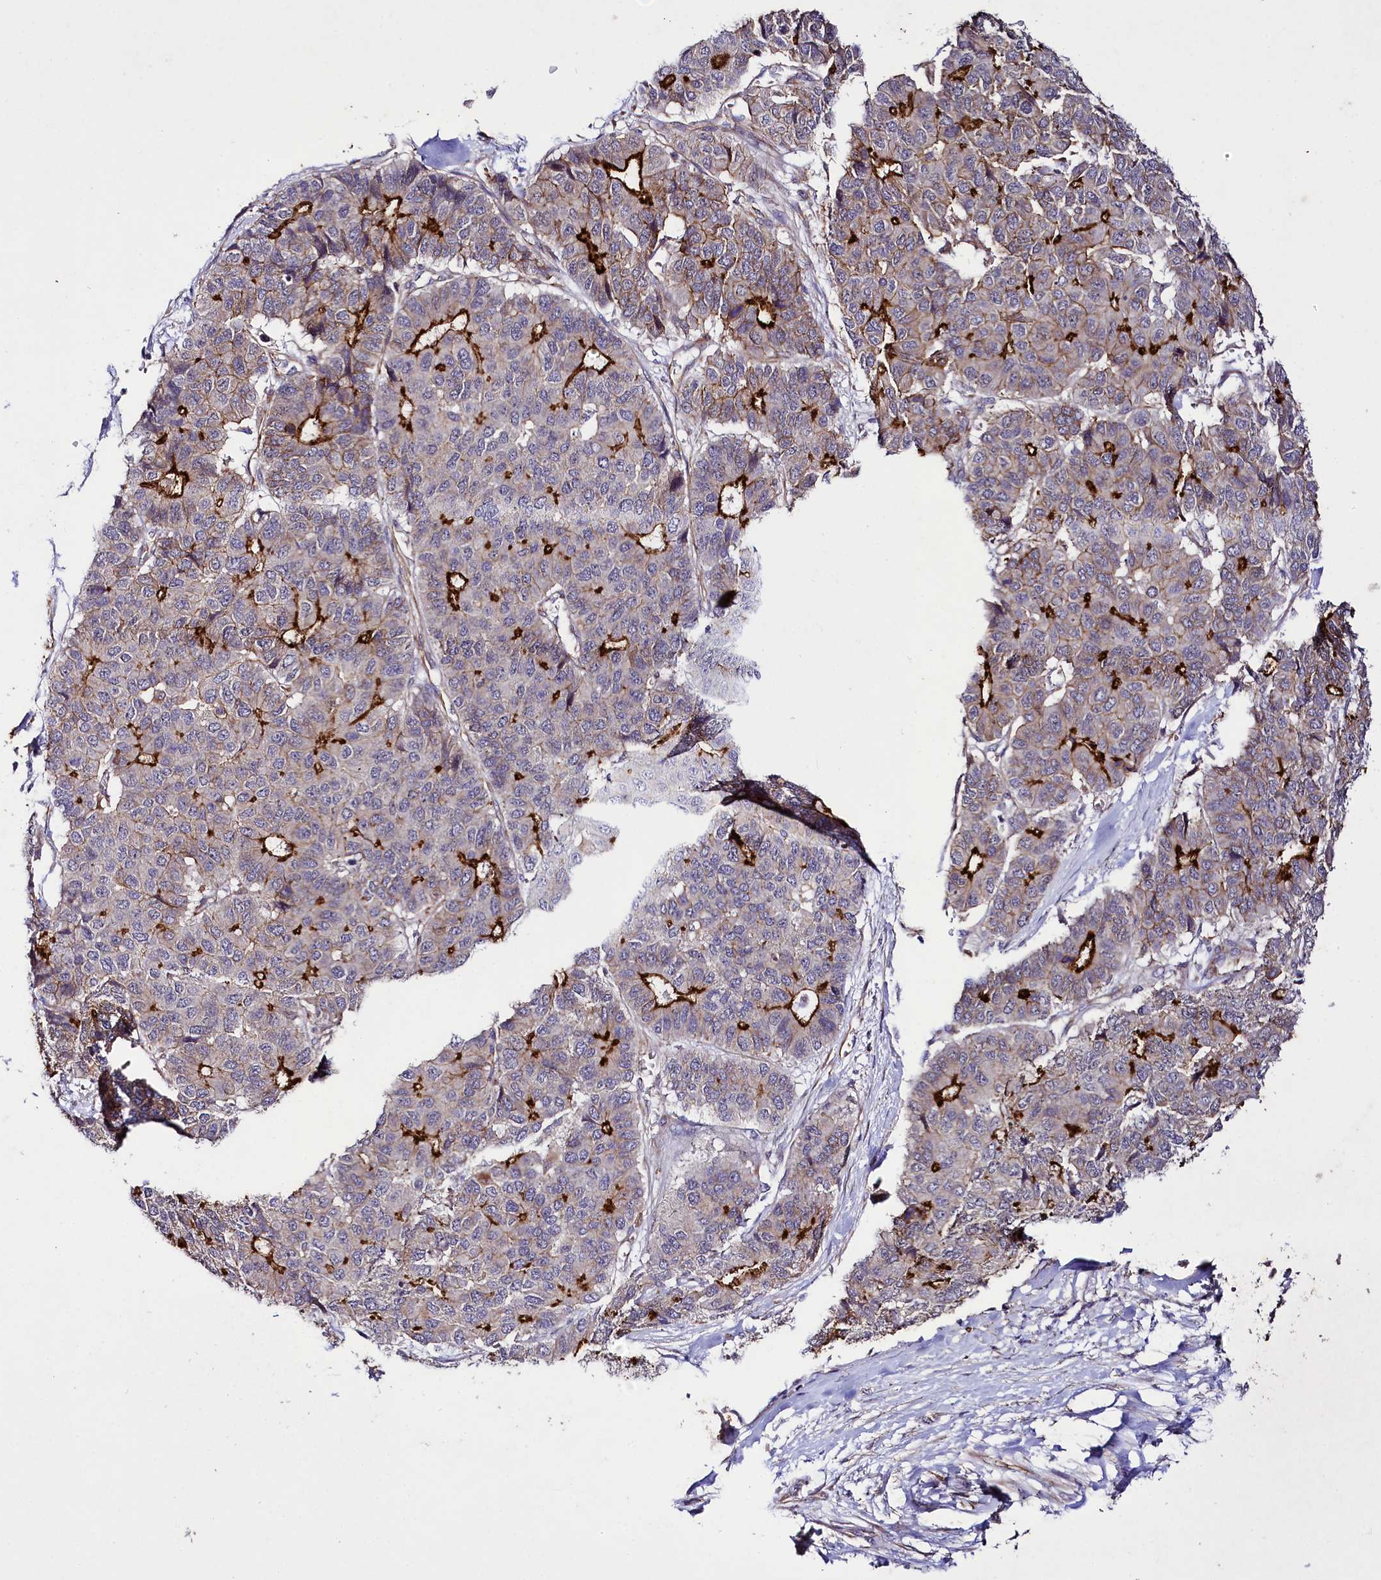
{"staining": {"intensity": "strong", "quantity": "25%-75%", "location": "cytoplasmic/membranous"}, "tissue": "pancreatic cancer", "cell_type": "Tumor cells", "image_type": "cancer", "snomed": [{"axis": "morphology", "description": "Adenocarcinoma, NOS"}, {"axis": "topography", "description": "Pancreas"}], "caption": "IHC histopathology image of human pancreatic cancer stained for a protein (brown), which displays high levels of strong cytoplasmic/membranous expression in approximately 25%-75% of tumor cells.", "gene": "SLC7A1", "patient": {"sex": "male", "age": 50}}